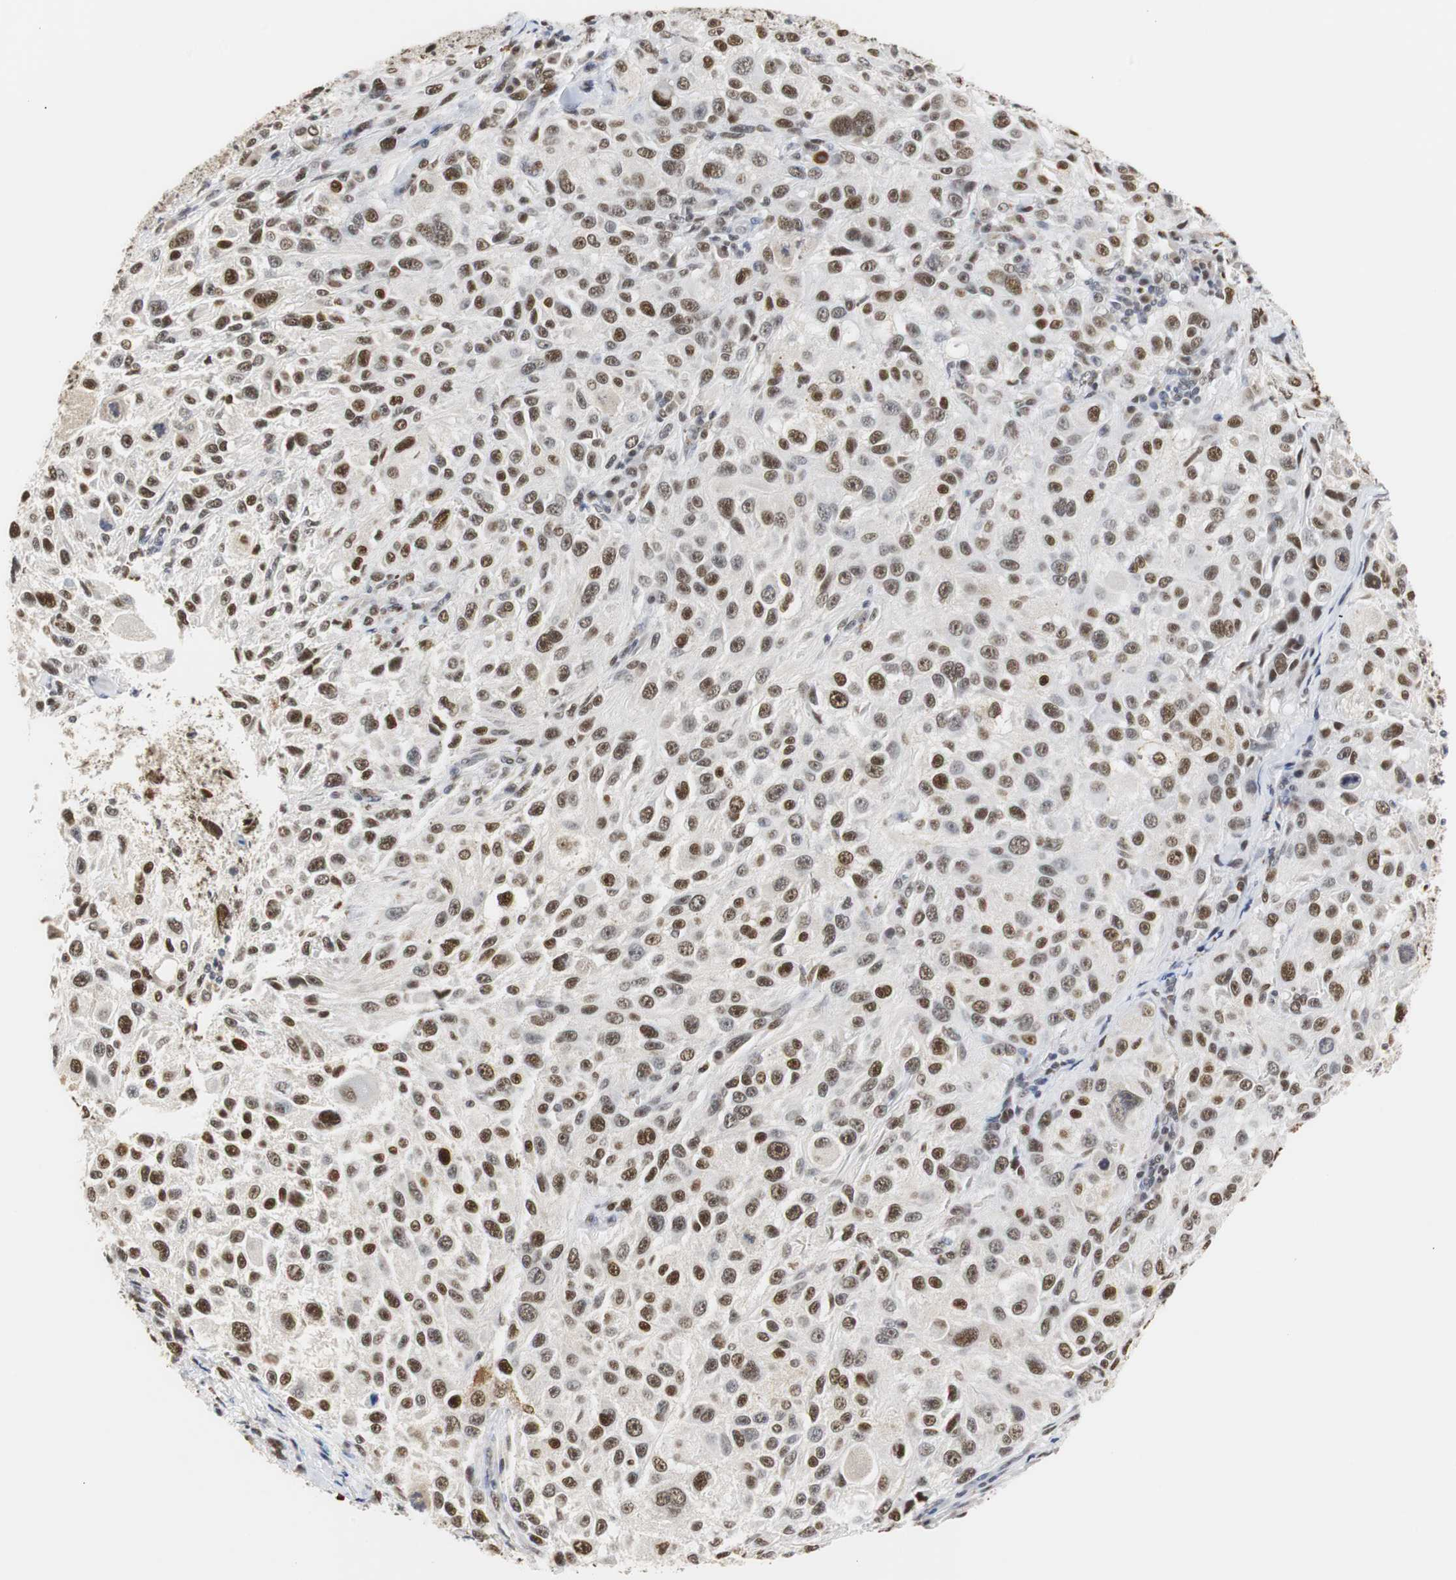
{"staining": {"intensity": "strong", "quantity": ">75%", "location": "nuclear"}, "tissue": "melanoma", "cell_type": "Tumor cells", "image_type": "cancer", "snomed": [{"axis": "morphology", "description": "Necrosis, NOS"}, {"axis": "morphology", "description": "Malignant melanoma, NOS"}, {"axis": "topography", "description": "Skin"}], "caption": "IHC photomicrograph of malignant melanoma stained for a protein (brown), which exhibits high levels of strong nuclear staining in approximately >75% of tumor cells.", "gene": "ZFC3H1", "patient": {"sex": "female", "age": 87}}